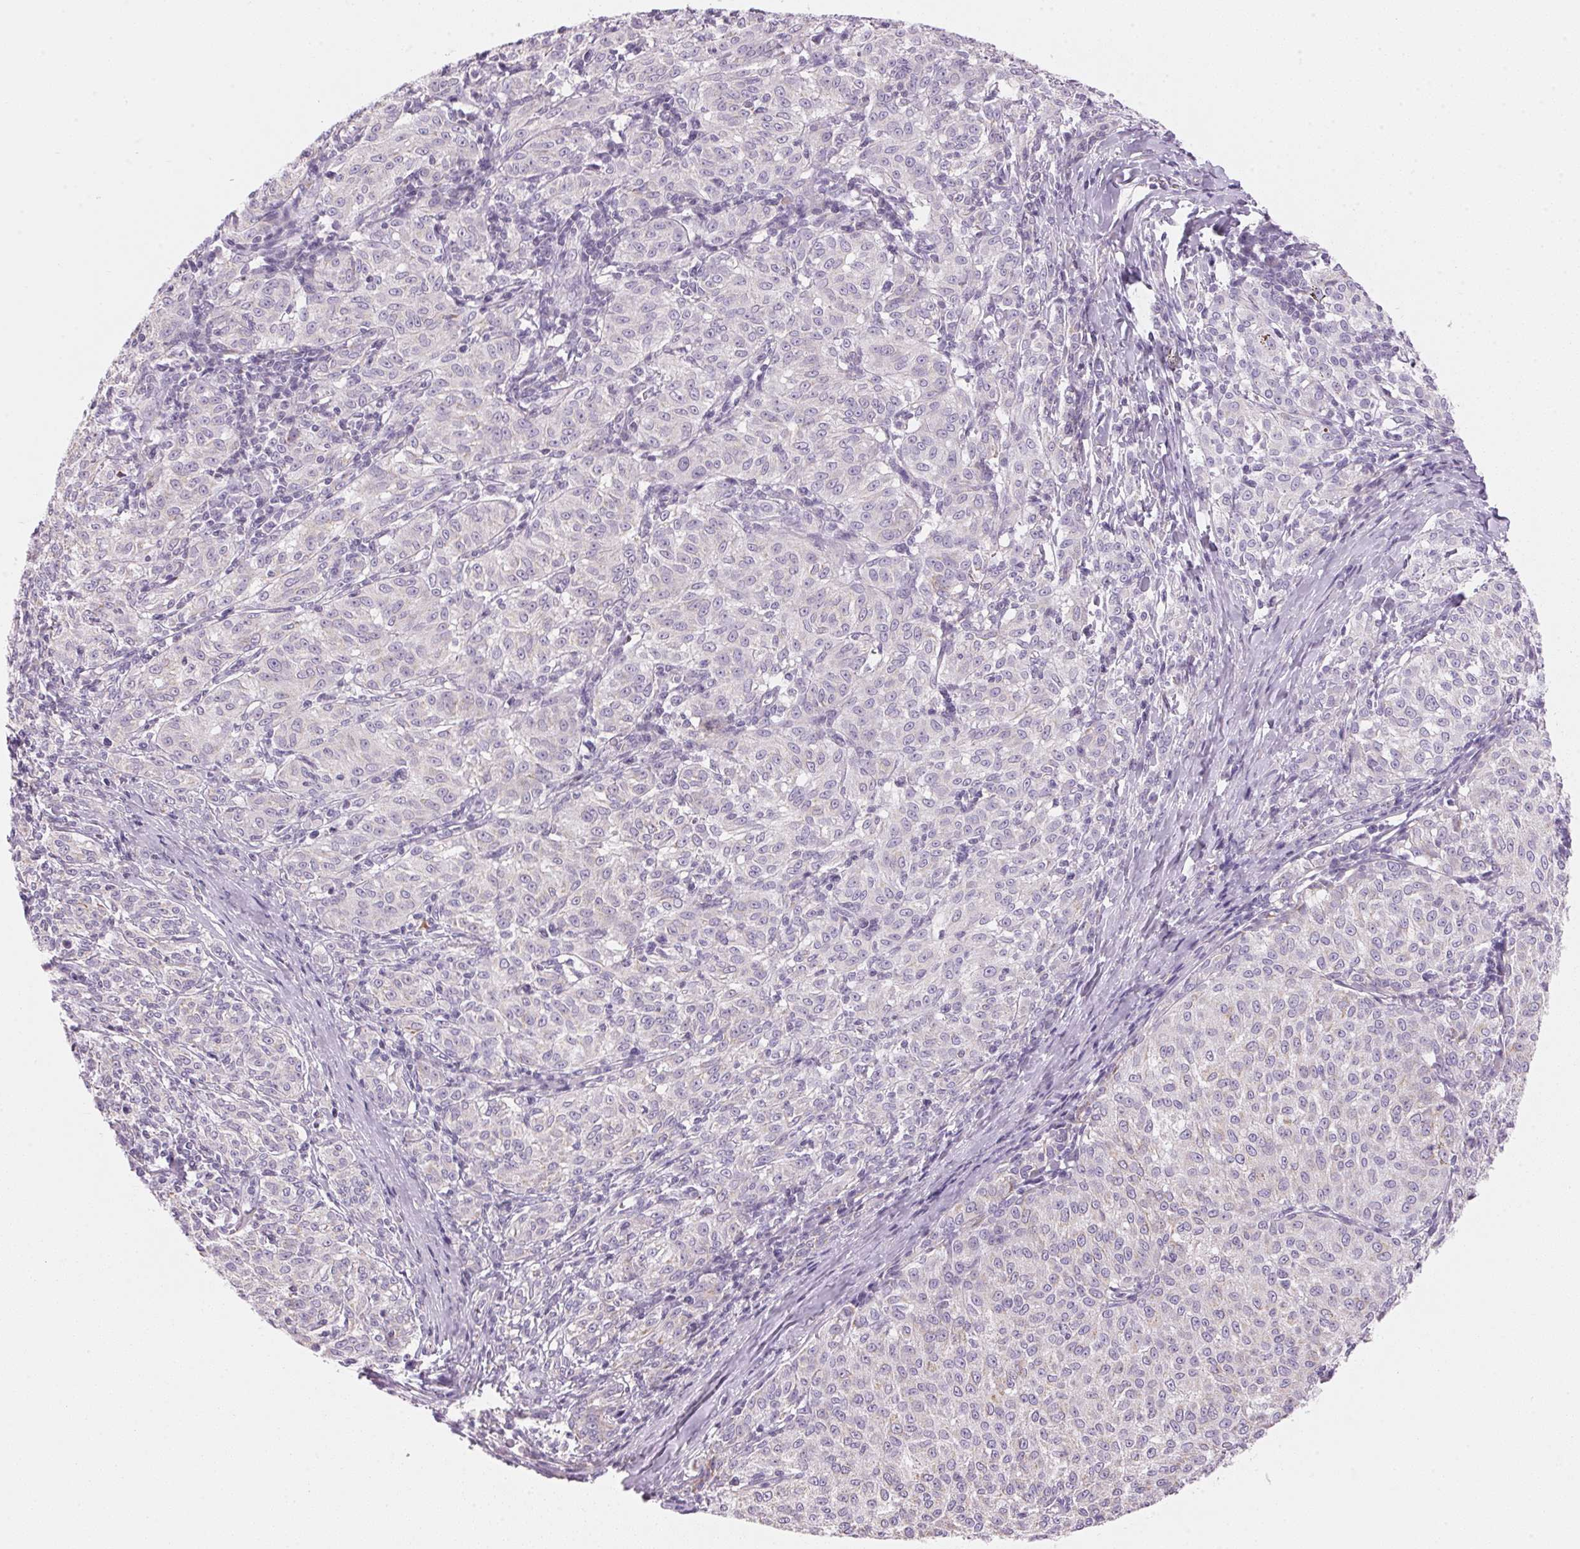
{"staining": {"intensity": "negative", "quantity": "none", "location": "none"}, "tissue": "melanoma", "cell_type": "Tumor cells", "image_type": "cancer", "snomed": [{"axis": "morphology", "description": "Malignant melanoma, NOS"}, {"axis": "topography", "description": "Skin"}], "caption": "A high-resolution photomicrograph shows immunohistochemistry (IHC) staining of malignant melanoma, which displays no significant positivity in tumor cells.", "gene": "CYP11B1", "patient": {"sex": "female", "age": 72}}